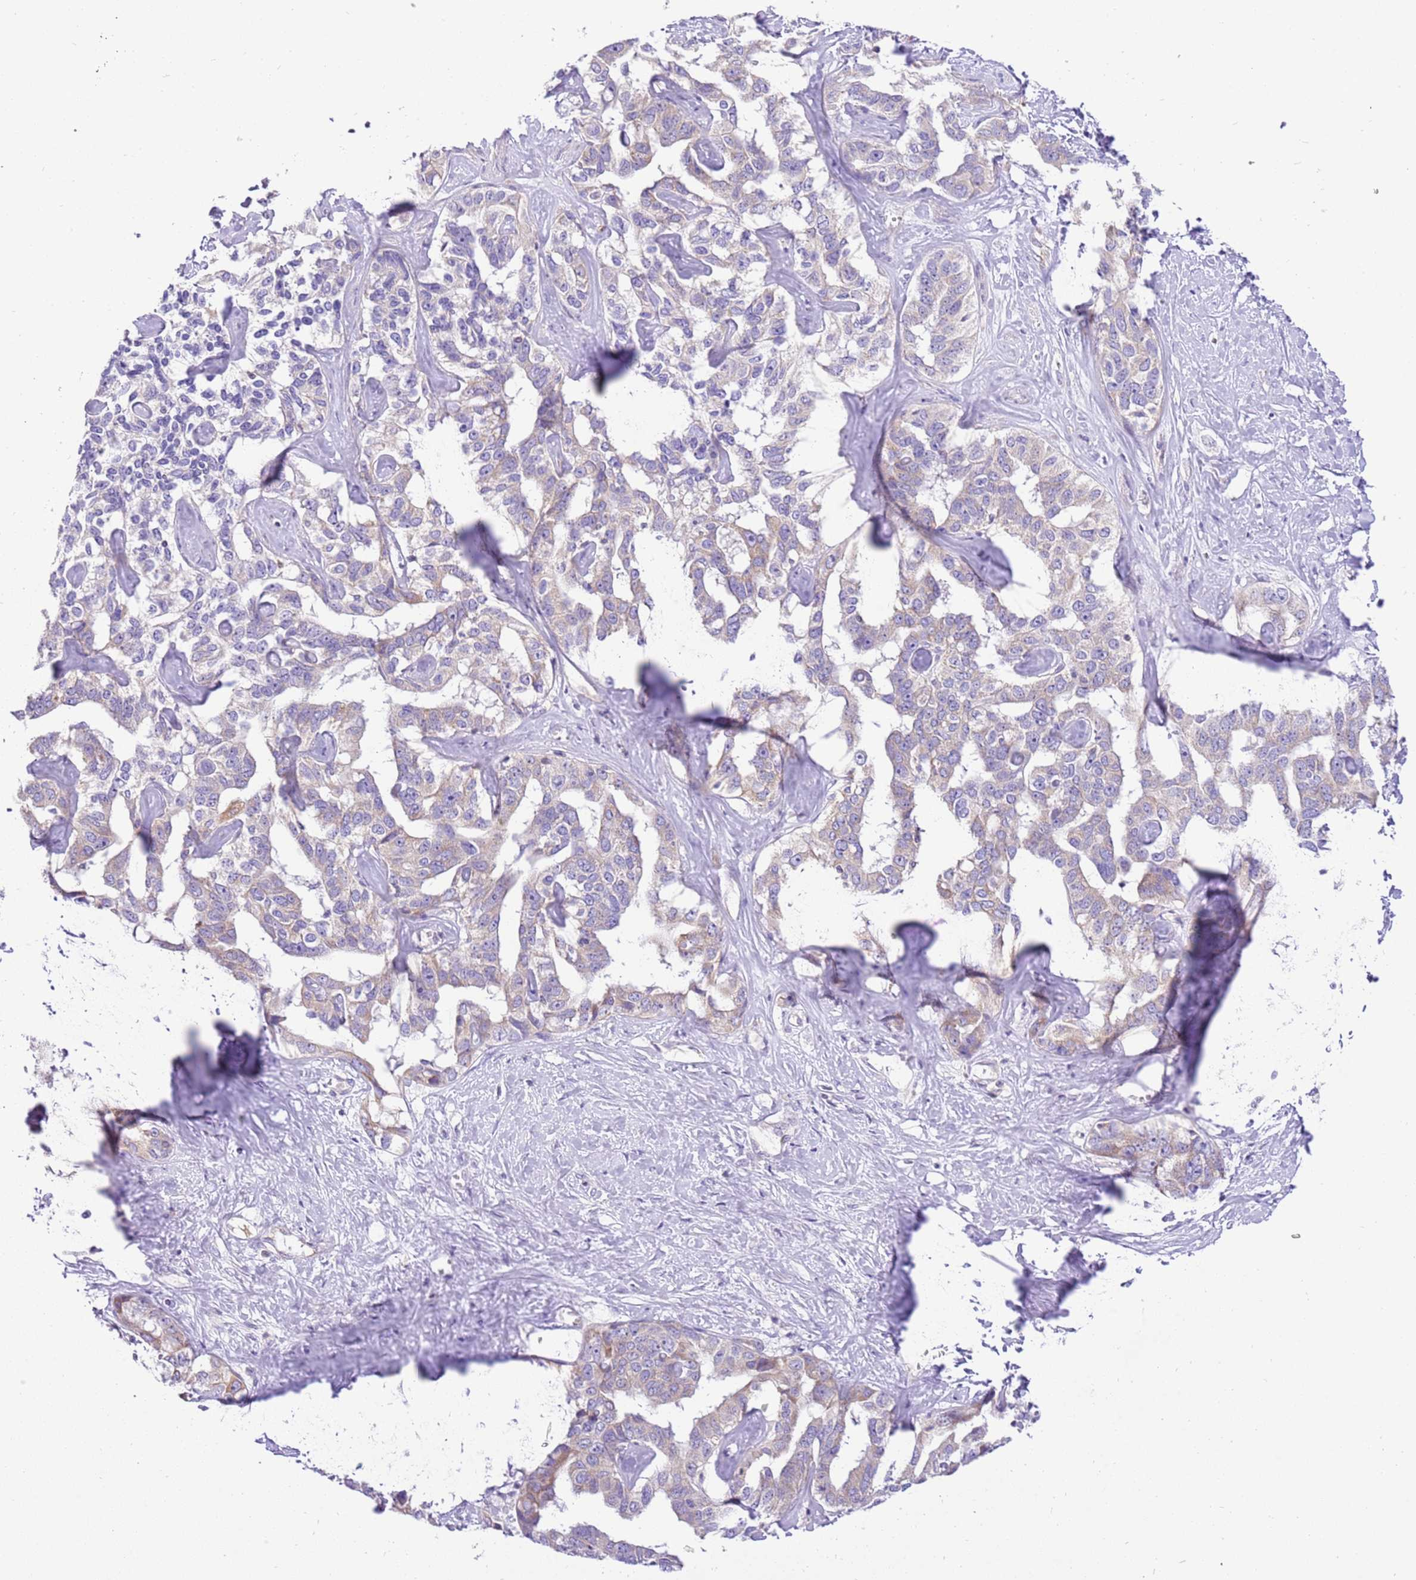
{"staining": {"intensity": "weak", "quantity": "<25%", "location": "cytoplasmic/membranous"}, "tissue": "liver cancer", "cell_type": "Tumor cells", "image_type": "cancer", "snomed": [{"axis": "morphology", "description": "Cholangiocarcinoma"}, {"axis": "topography", "description": "Liver"}], "caption": "Immunohistochemistry (IHC) photomicrograph of liver cancer stained for a protein (brown), which reveals no positivity in tumor cells. Brightfield microscopy of immunohistochemistry (IHC) stained with DAB (brown) and hematoxylin (blue), captured at high magnification.", "gene": "GLCE", "patient": {"sex": "male", "age": 59}}